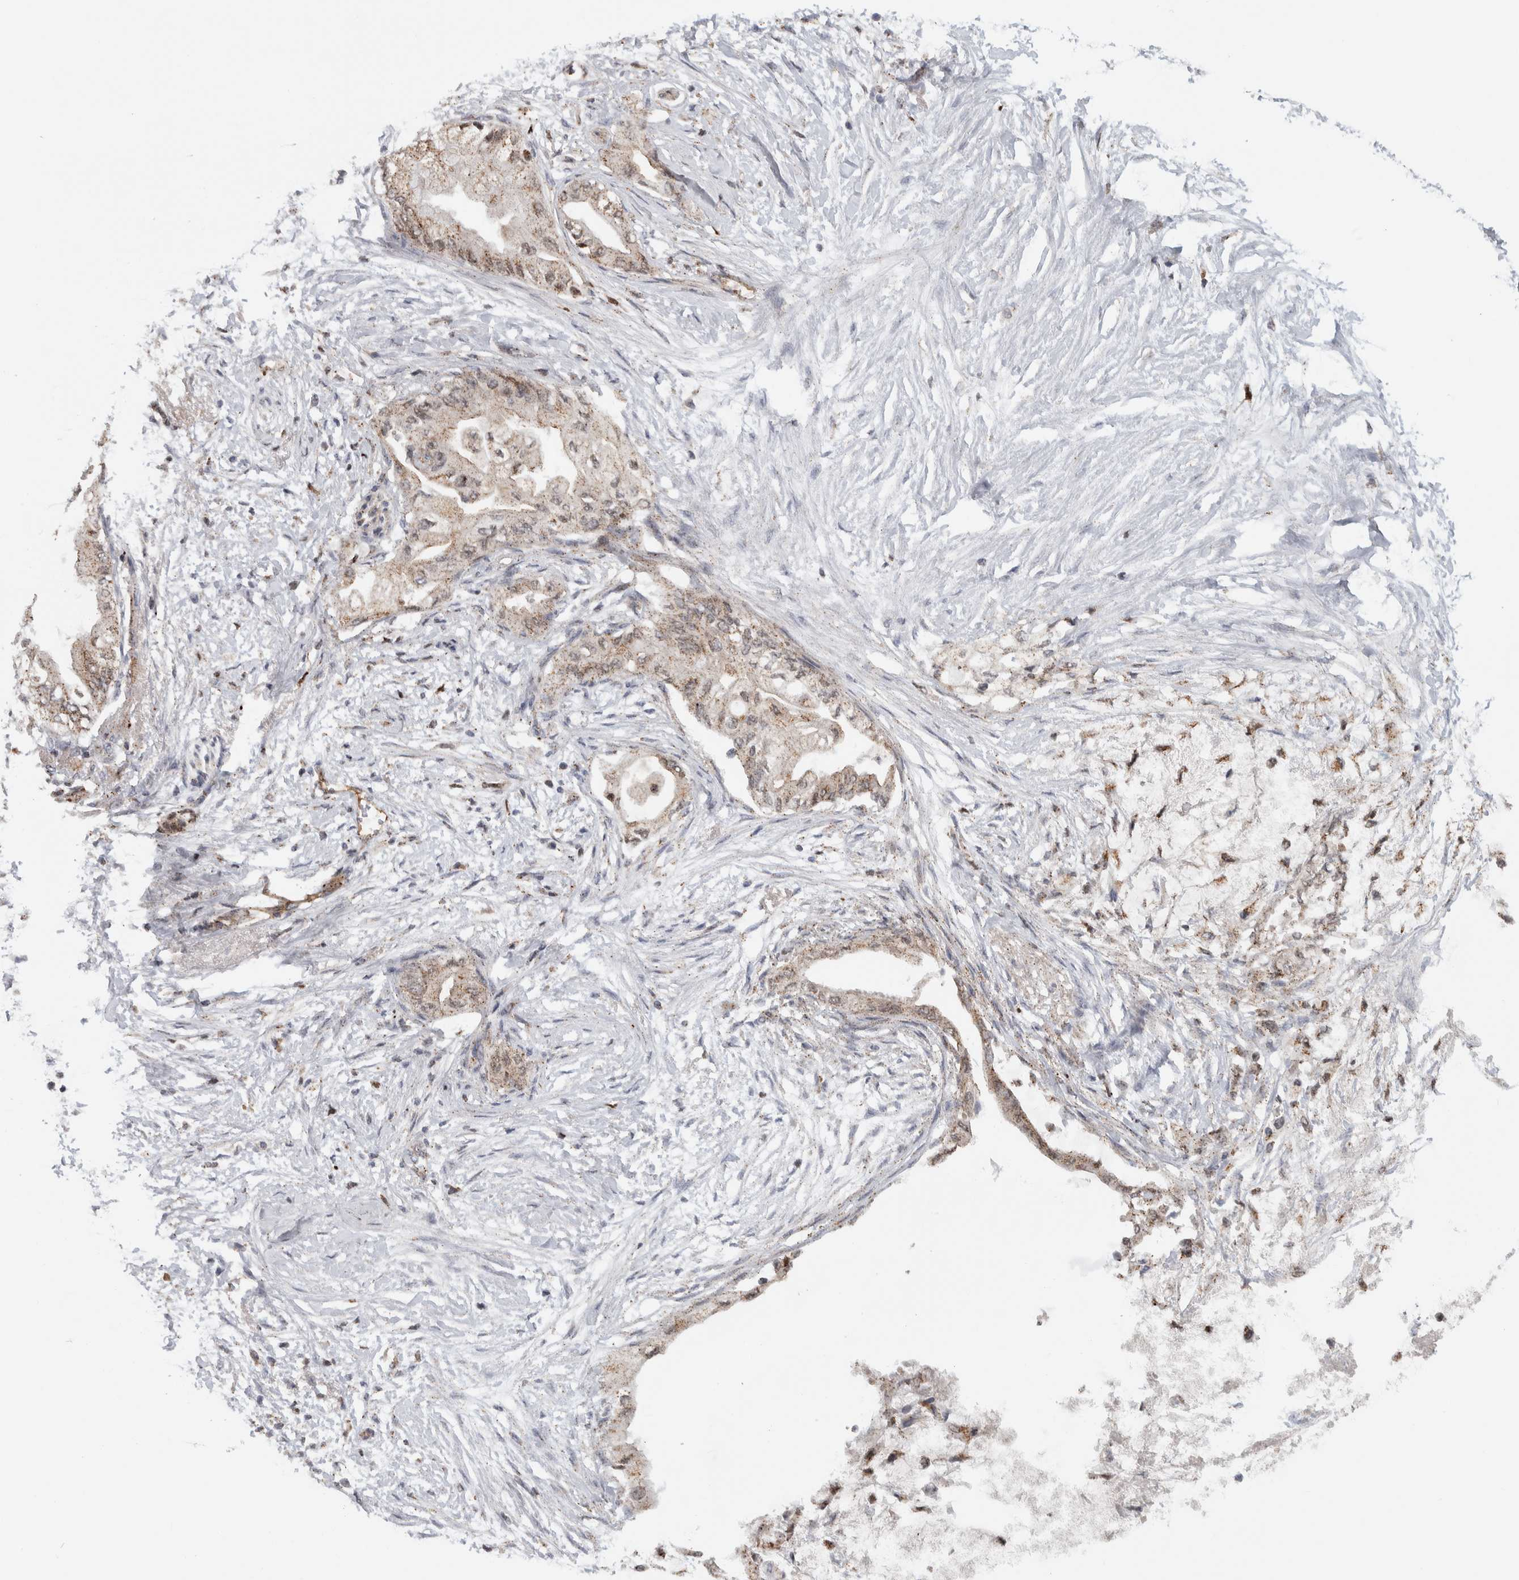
{"staining": {"intensity": "weak", "quantity": ">75%", "location": "cytoplasmic/membranous"}, "tissue": "pancreatic cancer", "cell_type": "Tumor cells", "image_type": "cancer", "snomed": [{"axis": "morphology", "description": "Normal tissue, NOS"}, {"axis": "morphology", "description": "Adenocarcinoma, NOS"}, {"axis": "topography", "description": "Pancreas"}, {"axis": "topography", "description": "Duodenum"}], "caption": "Immunohistochemical staining of adenocarcinoma (pancreatic) exhibits low levels of weak cytoplasmic/membranous staining in approximately >75% of tumor cells.", "gene": "MSL1", "patient": {"sex": "female", "age": 60}}